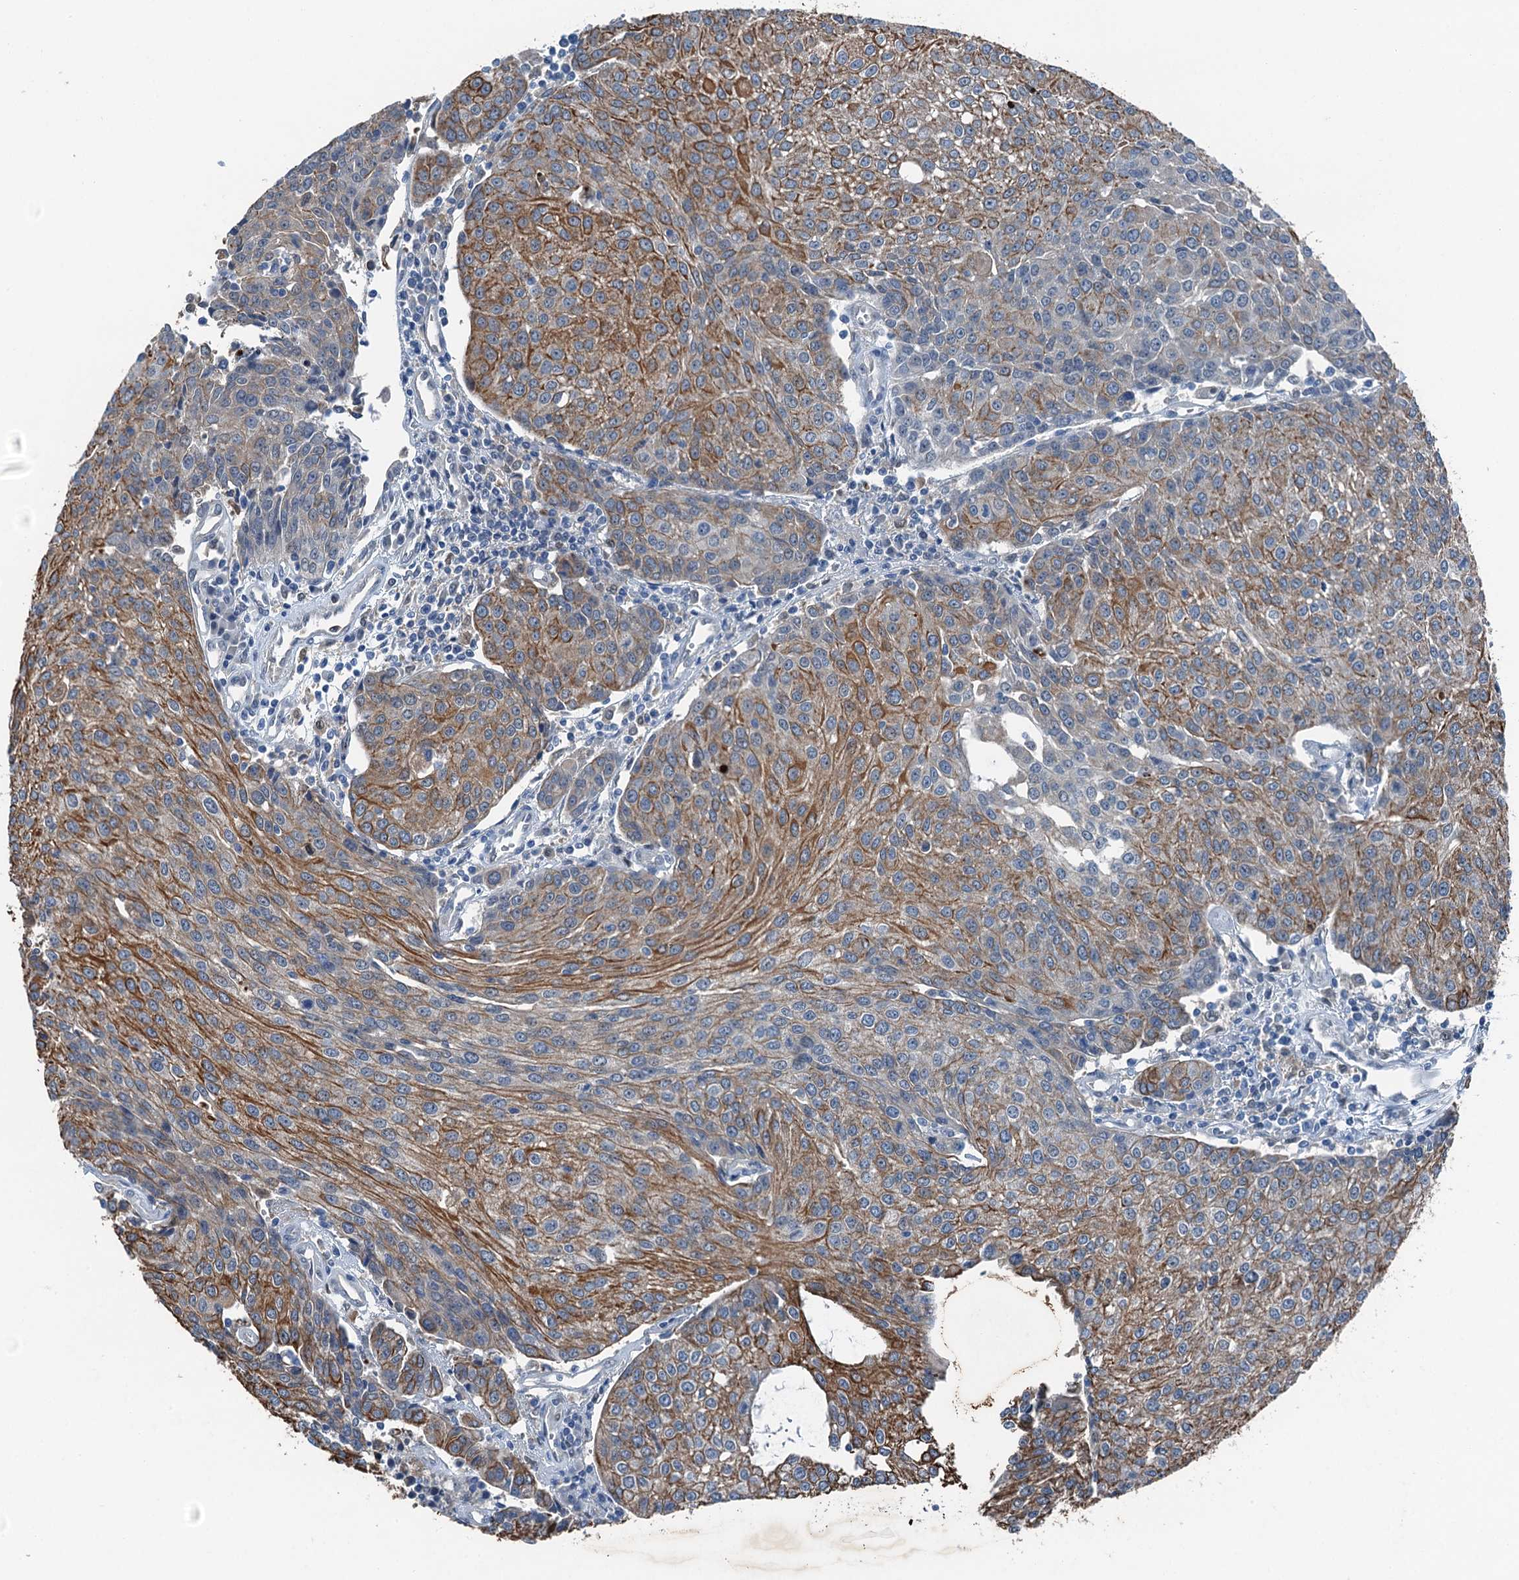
{"staining": {"intensity": "moderate", "quantity": "25%-75%", "location": "cytoplasmic/membranous"}, "tissue": "urothelial cancer", "cell_type": "Tumor cells", "image_type": "cancer", "snomed": [{"axis": "morphology", "description": "Urothelial carcinoma, High grade"}, {"axis": "topography", "description": "Urinary bladder"}], "caption": "An image of urothelial carcinoma (high-grade) stained for a protein reveals moderate cytoplasmic/membranous brown staining in tumor cells.", "gene": "RNH1", "patient": {"sex": "female", "age": 85}}